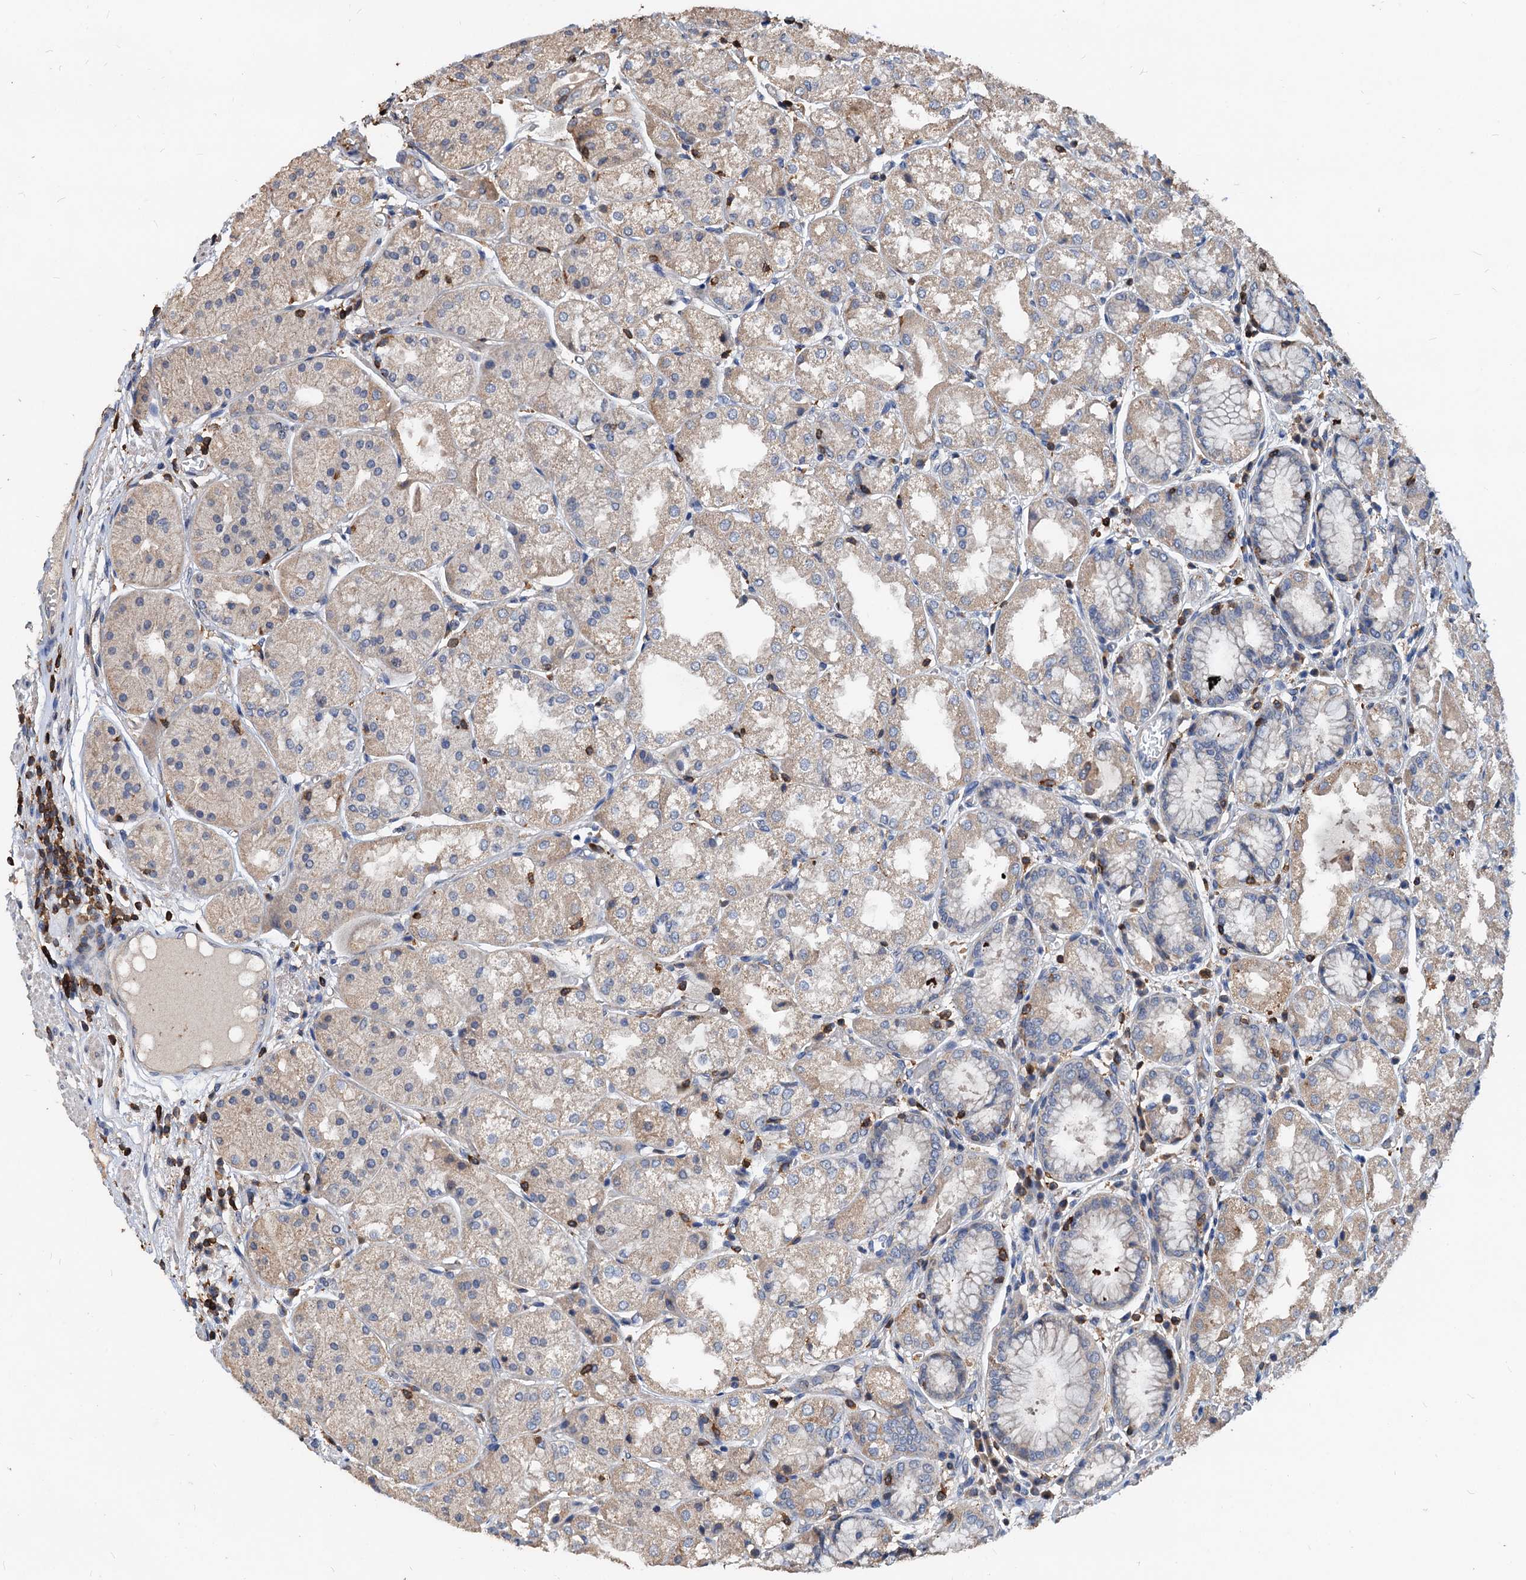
{"staining": {"intensity": "weak", "quantity": "25%-75%", "location": "cytoplasmic/membranous"}, "tissue": "stomach", "cell_type": "Glandular cells", "image_type": "normal", "snomed": [{"axis": "morphology", "description": "Normal tissue, NOS"}, {"axis": "topography", "description": "Stomach, upper"}], "caption": "Glandular cells reveal weak cytoplasmic/membranous expression in approximately 25%-75% of cells in normal stomach. Immunohistochemistry stains the protein in brown and the nuclei are stained blue.", "gene": "LCP2", "patient": {"sex": "male", "age": 72}}